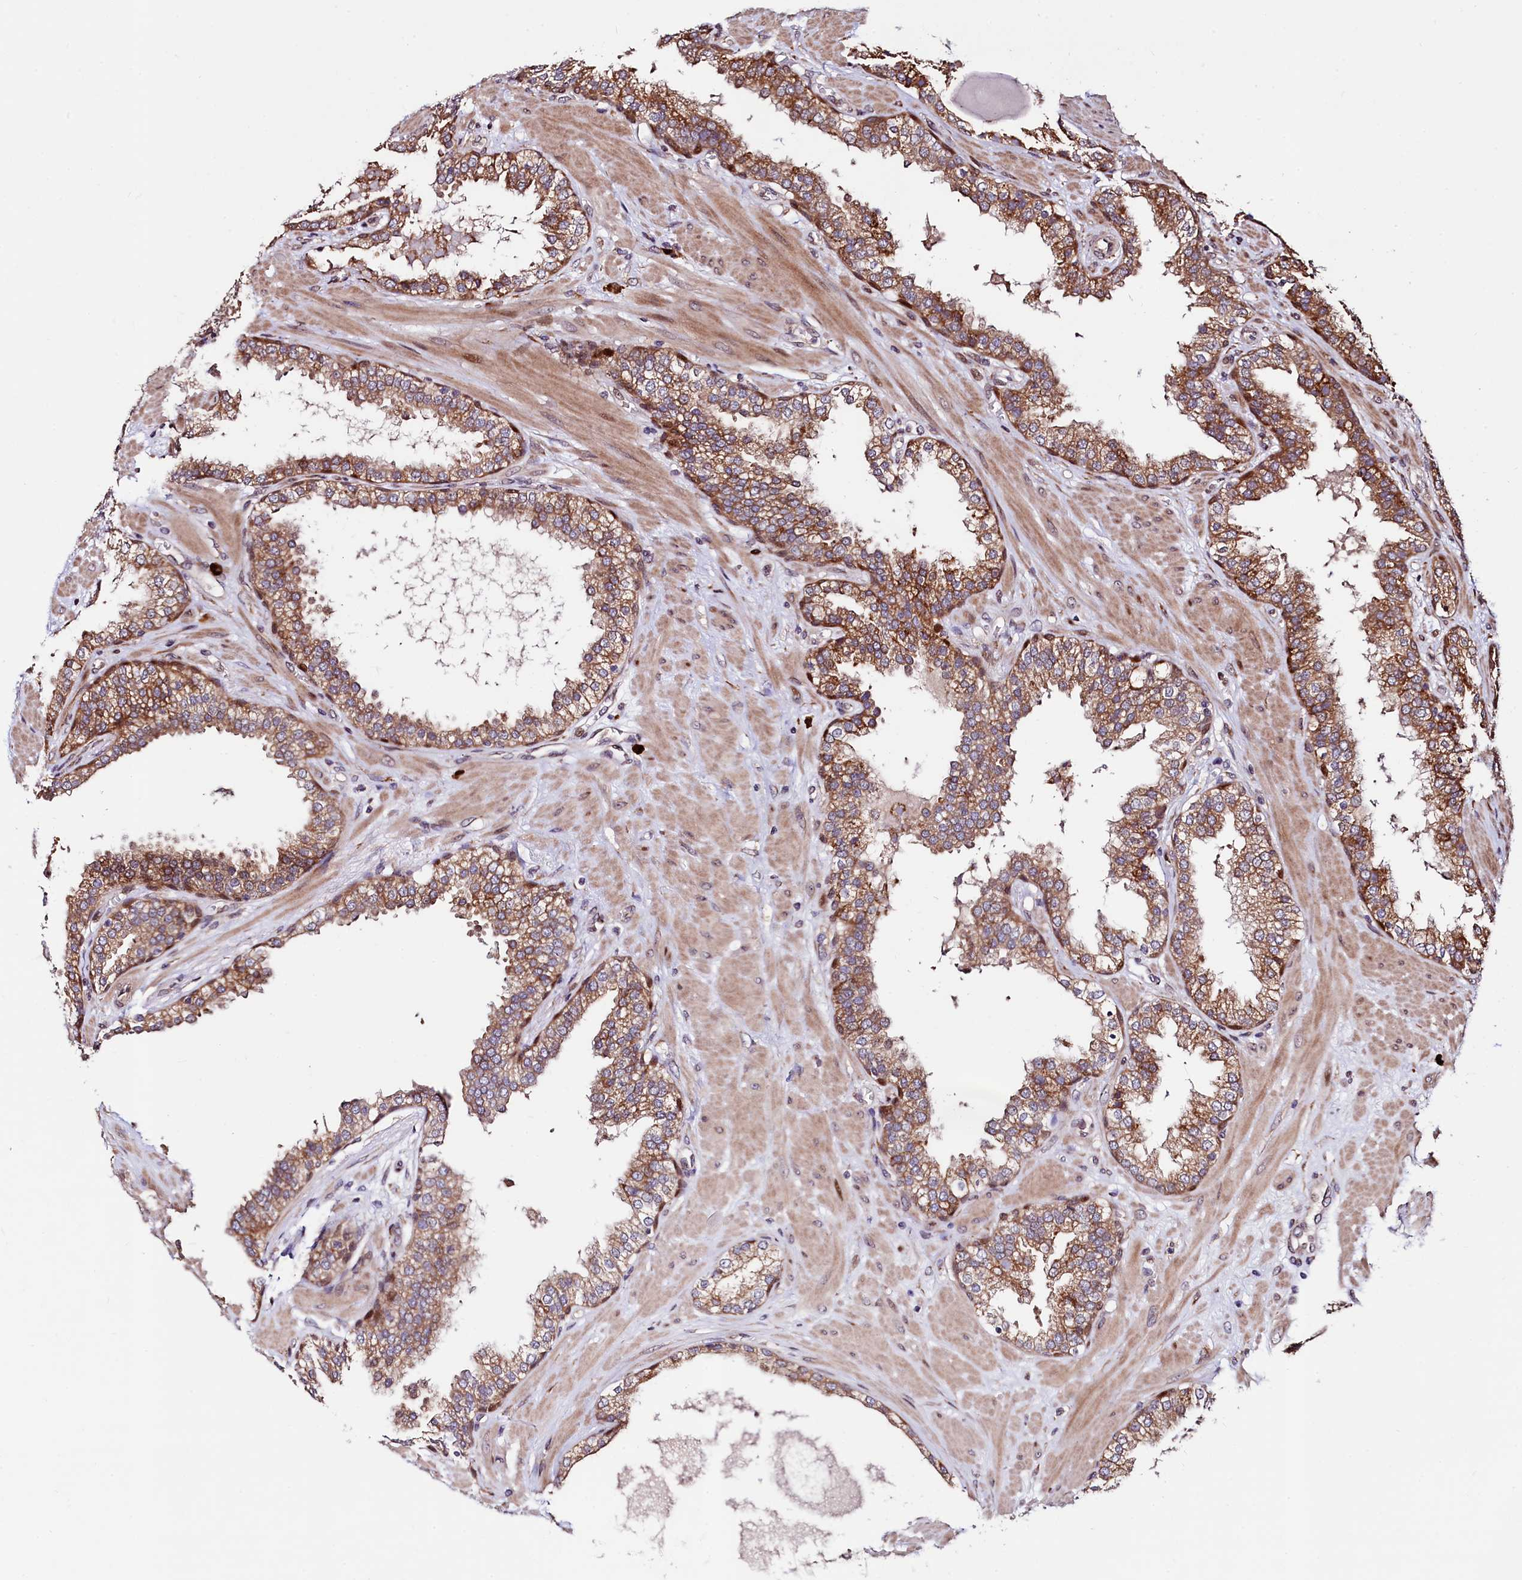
{"staining": {"intensity": "moderate", "quantity": ">75%", "location": "cytoplasmic/membranous"}, "tissue": "prostate", "cell_type": "Glandular cells", "image_type": "normal", "snomed": [{"axis": "morphology", "description": "Normal tissue, NOS"}, {"axis": "topography", "description": "Prostate"}], "caption": "This image reveals IHC staining of unremarkable human prostate, with medium moderate cytoplasmic/membranous staining in approximately >75% of glandular cells.", "gene": "C5orf15", "patient": {"sex": "male", "age": 51}}